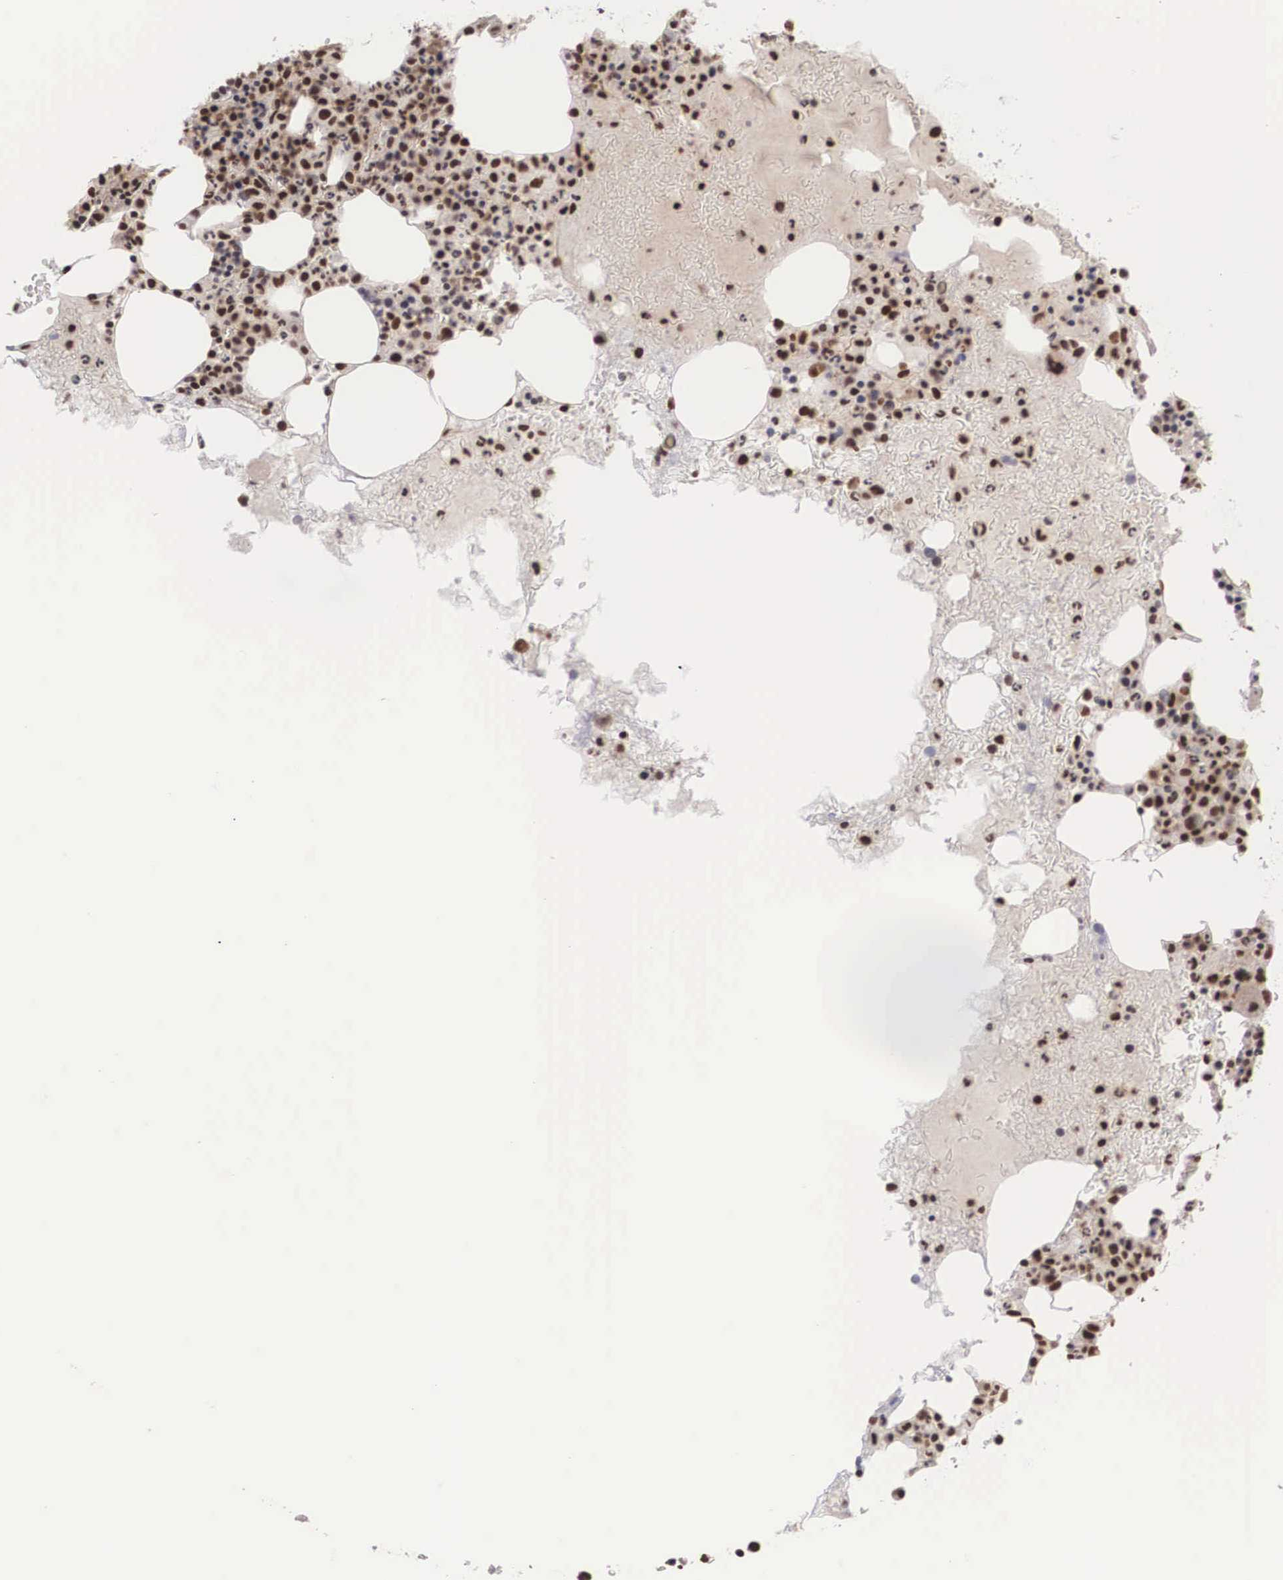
{"staining": {"intensity": "strong", "quantity": ">75%", "location": "nuclear"}, "tissue": "bone marrow", "cell_type": "Hematopoietic cells", "image_type": "normal", "snomed": [{"axis": "morphology", "description": "Normal tissue, NOS"}, {"axis": "topography", "description": "Bone marrow"}], "caption": "A high amount of strong nuclear staining is appreciated in about >75% of hematopoietic cells in normal bone marrow. The protein of interest is shown in brown color, while the nuclei are stained blue.", "gene": "HTATSF1", "patient": {"sex": "female", "age": 88}}